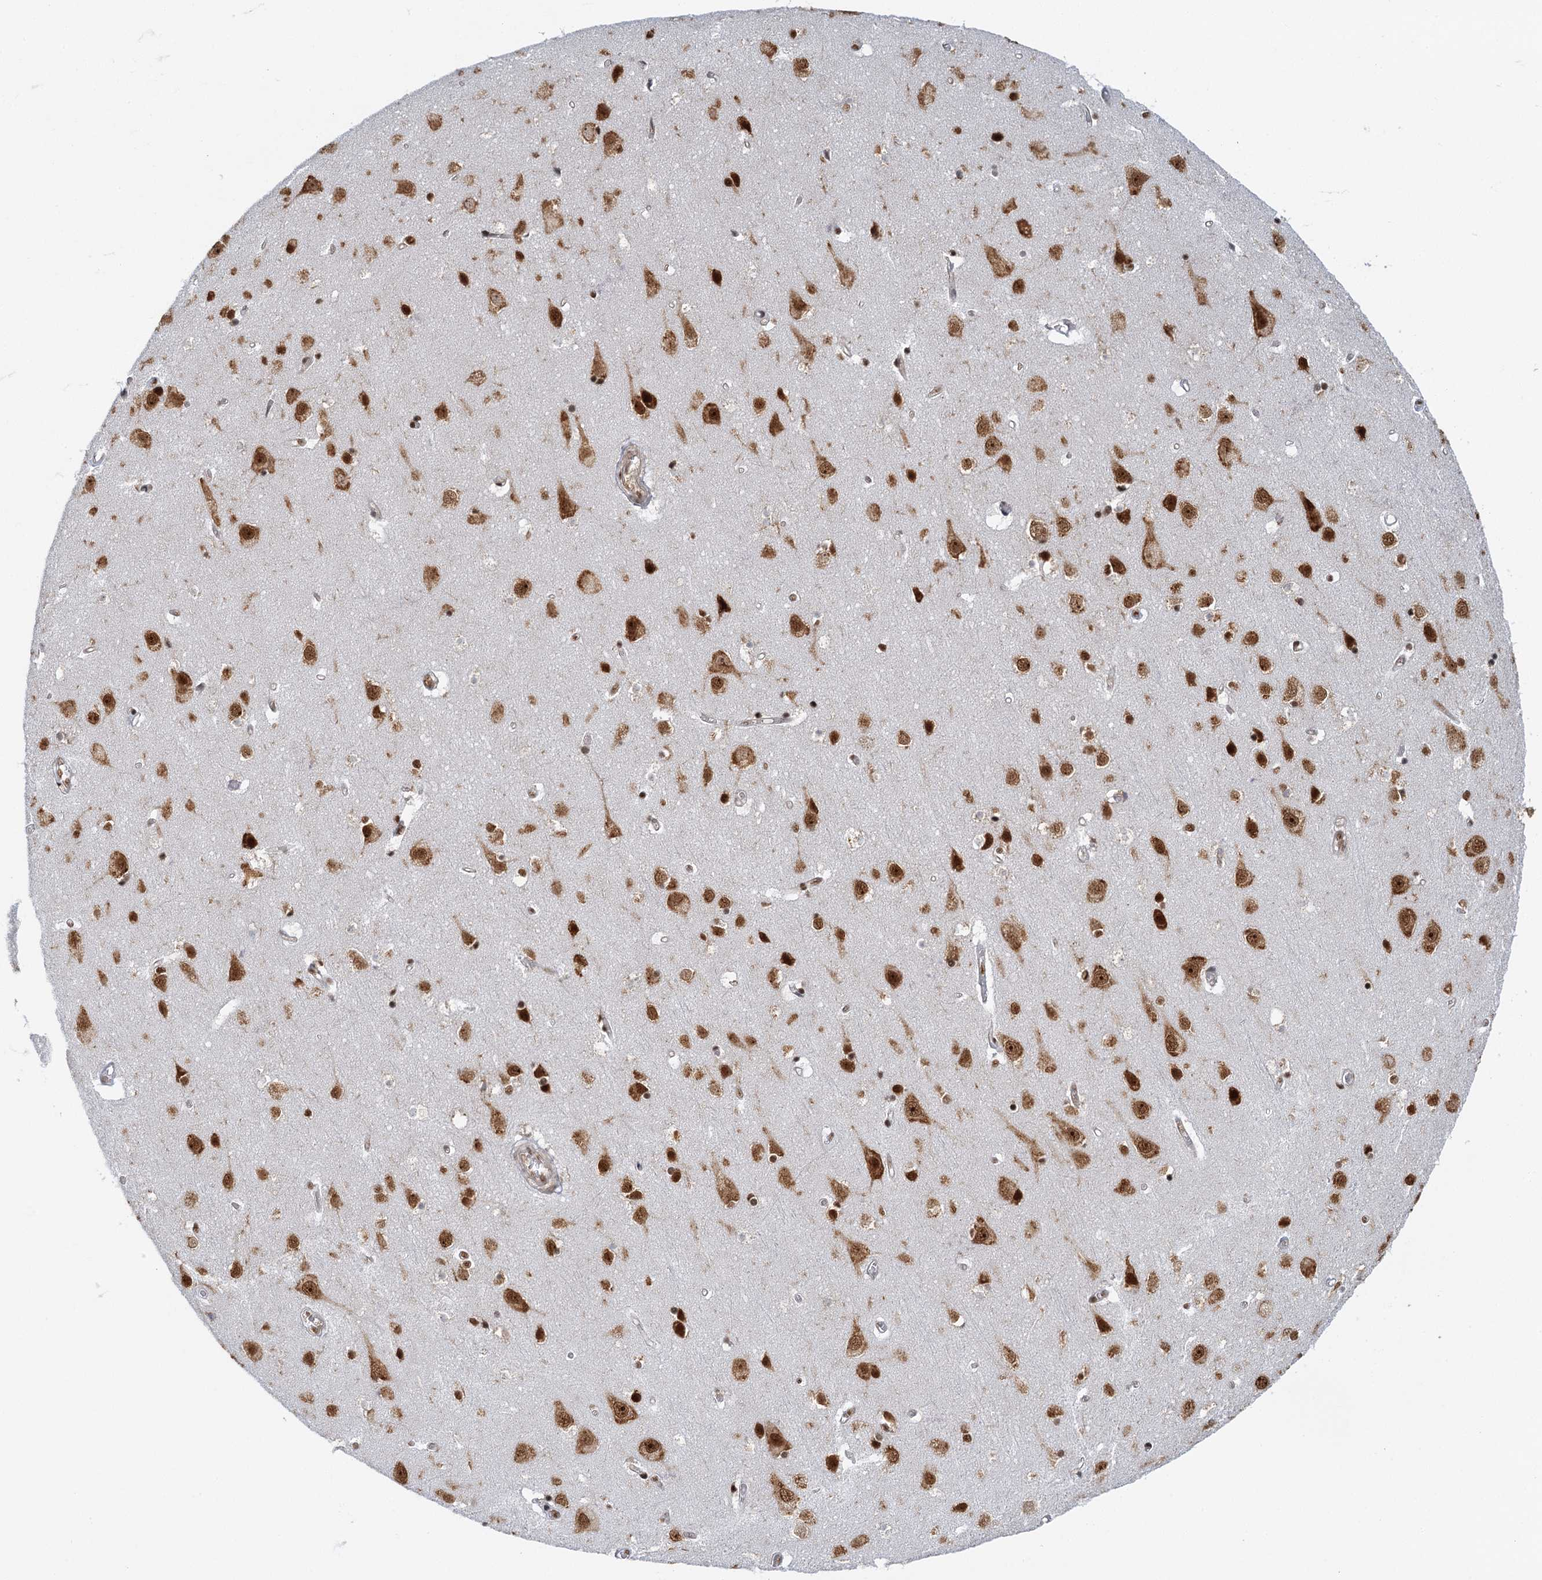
{"staining": {"intensity": "strong", "quantity": "<25%", "location": "nuclear"}, "tissue": "cerebral cortex", "cell_type": "Endothelial cells", "image_type": "normal", "snomed": [{"axis": "morphology", "description": "Normal tissue, NOS"}, {"axis": "topography", "description": "Cerebral cortex"}], "caption": "Cerebral cortex stained for a protein demonstrates strong nuclear positivity in endothelial cells. Immunohistochemistry stains the protein in brown and the nuclei are stained blue.", "gene": "GPATCH11", "patient": {"sex": "male", "age": 54}}